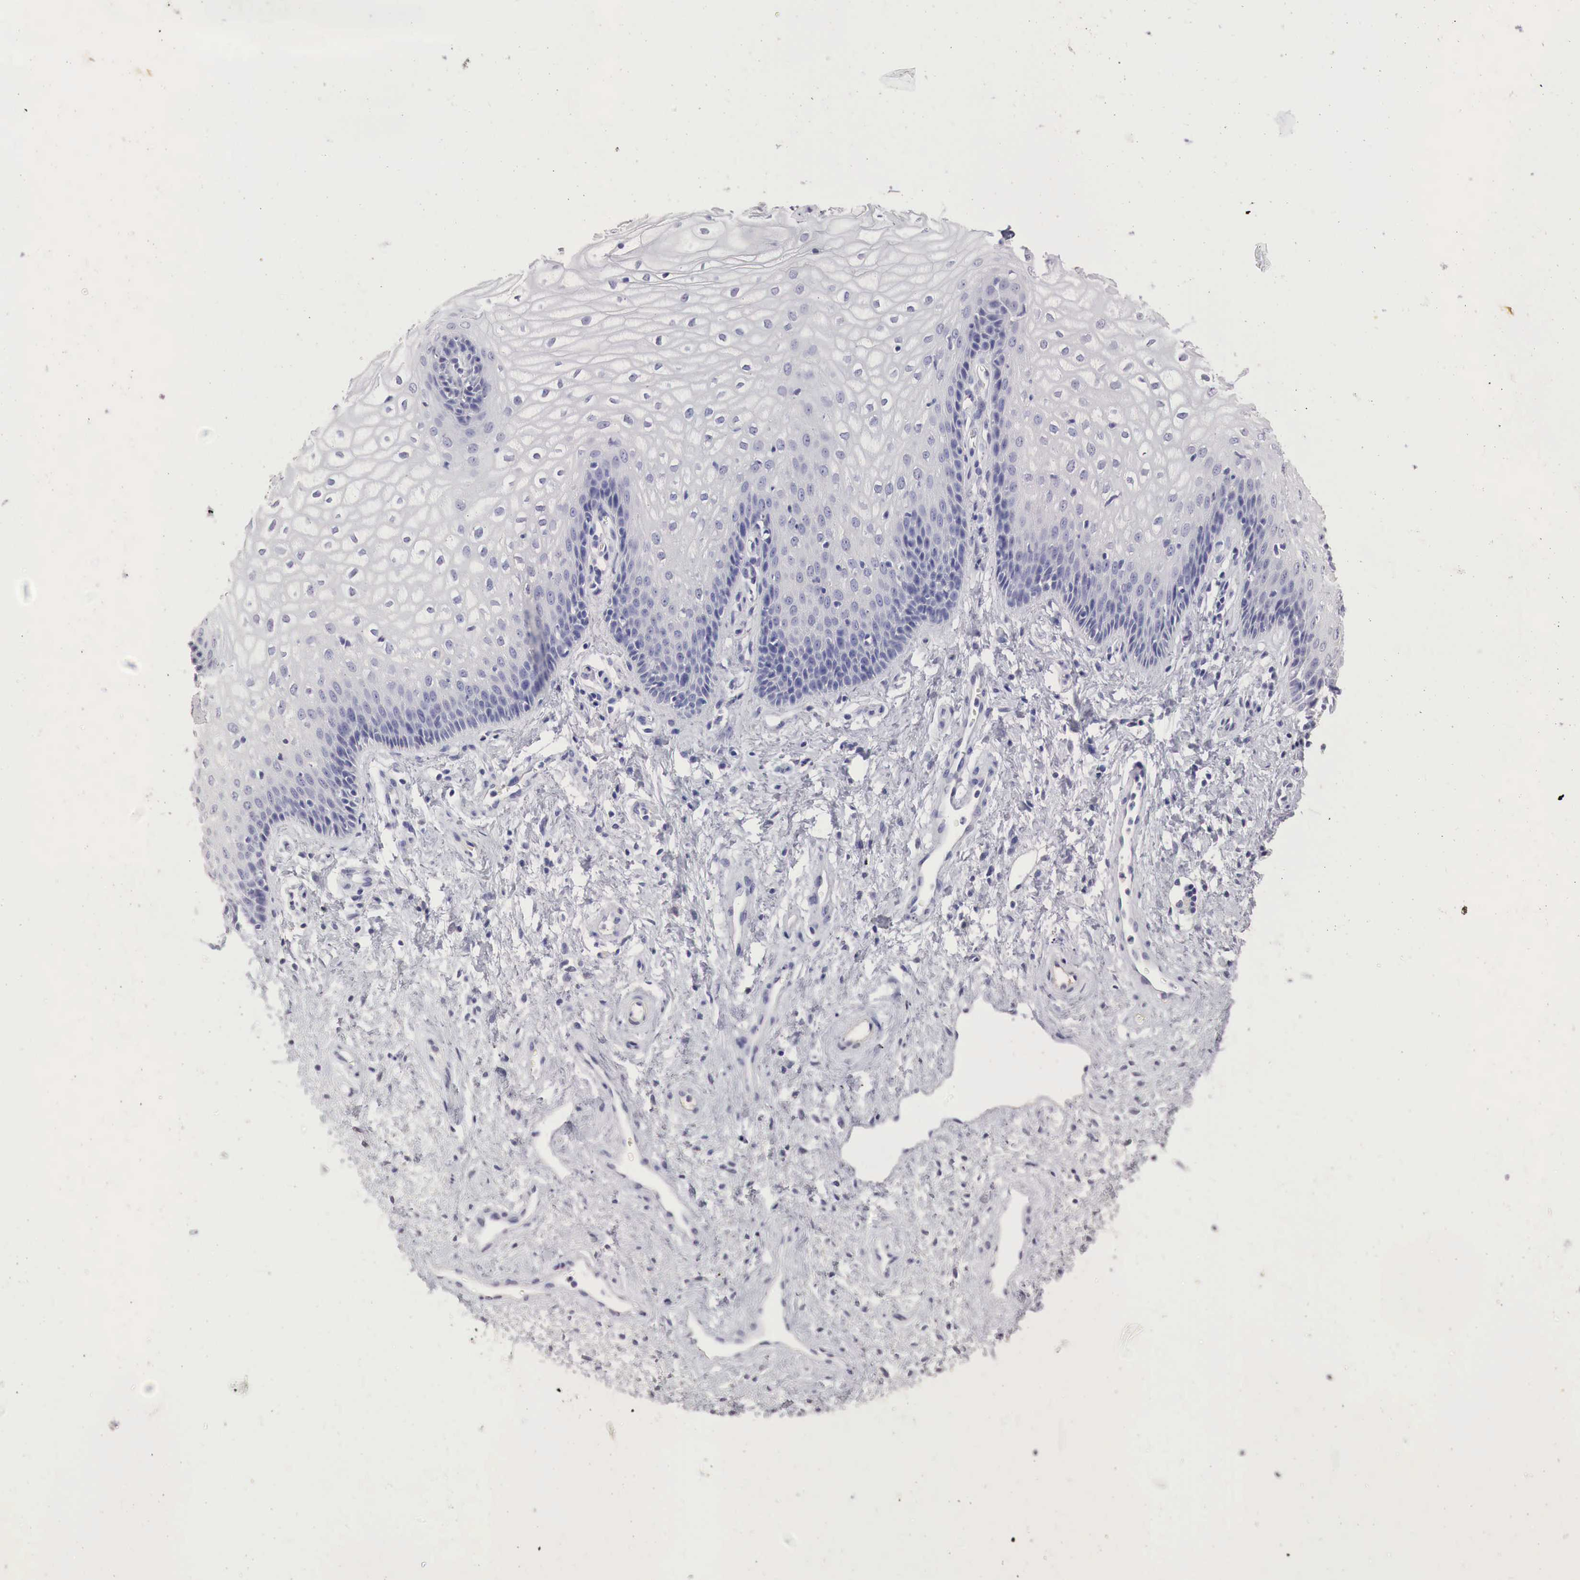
{"staining": {"intensity": "negative", "quantity": "none", "location": "none"}, "tissue": "vagina", "cell_type": "Squamous epithelial cells", "image_type": "normal", "snomed": [{"axis": "morphology", "description": "Normal tissue, NOS"}, {"axis": "topography", "description": "Vagina"}], "caption": "Squamous epithelial cells show no significant protein expression in benign vagina. (Stains: DAB IHC with hematoxylin counter stain, Microscopy: brightfield microscopy at high magnification).", "gene": "OTC", "patient": {"sex": "female", "age": 34}}